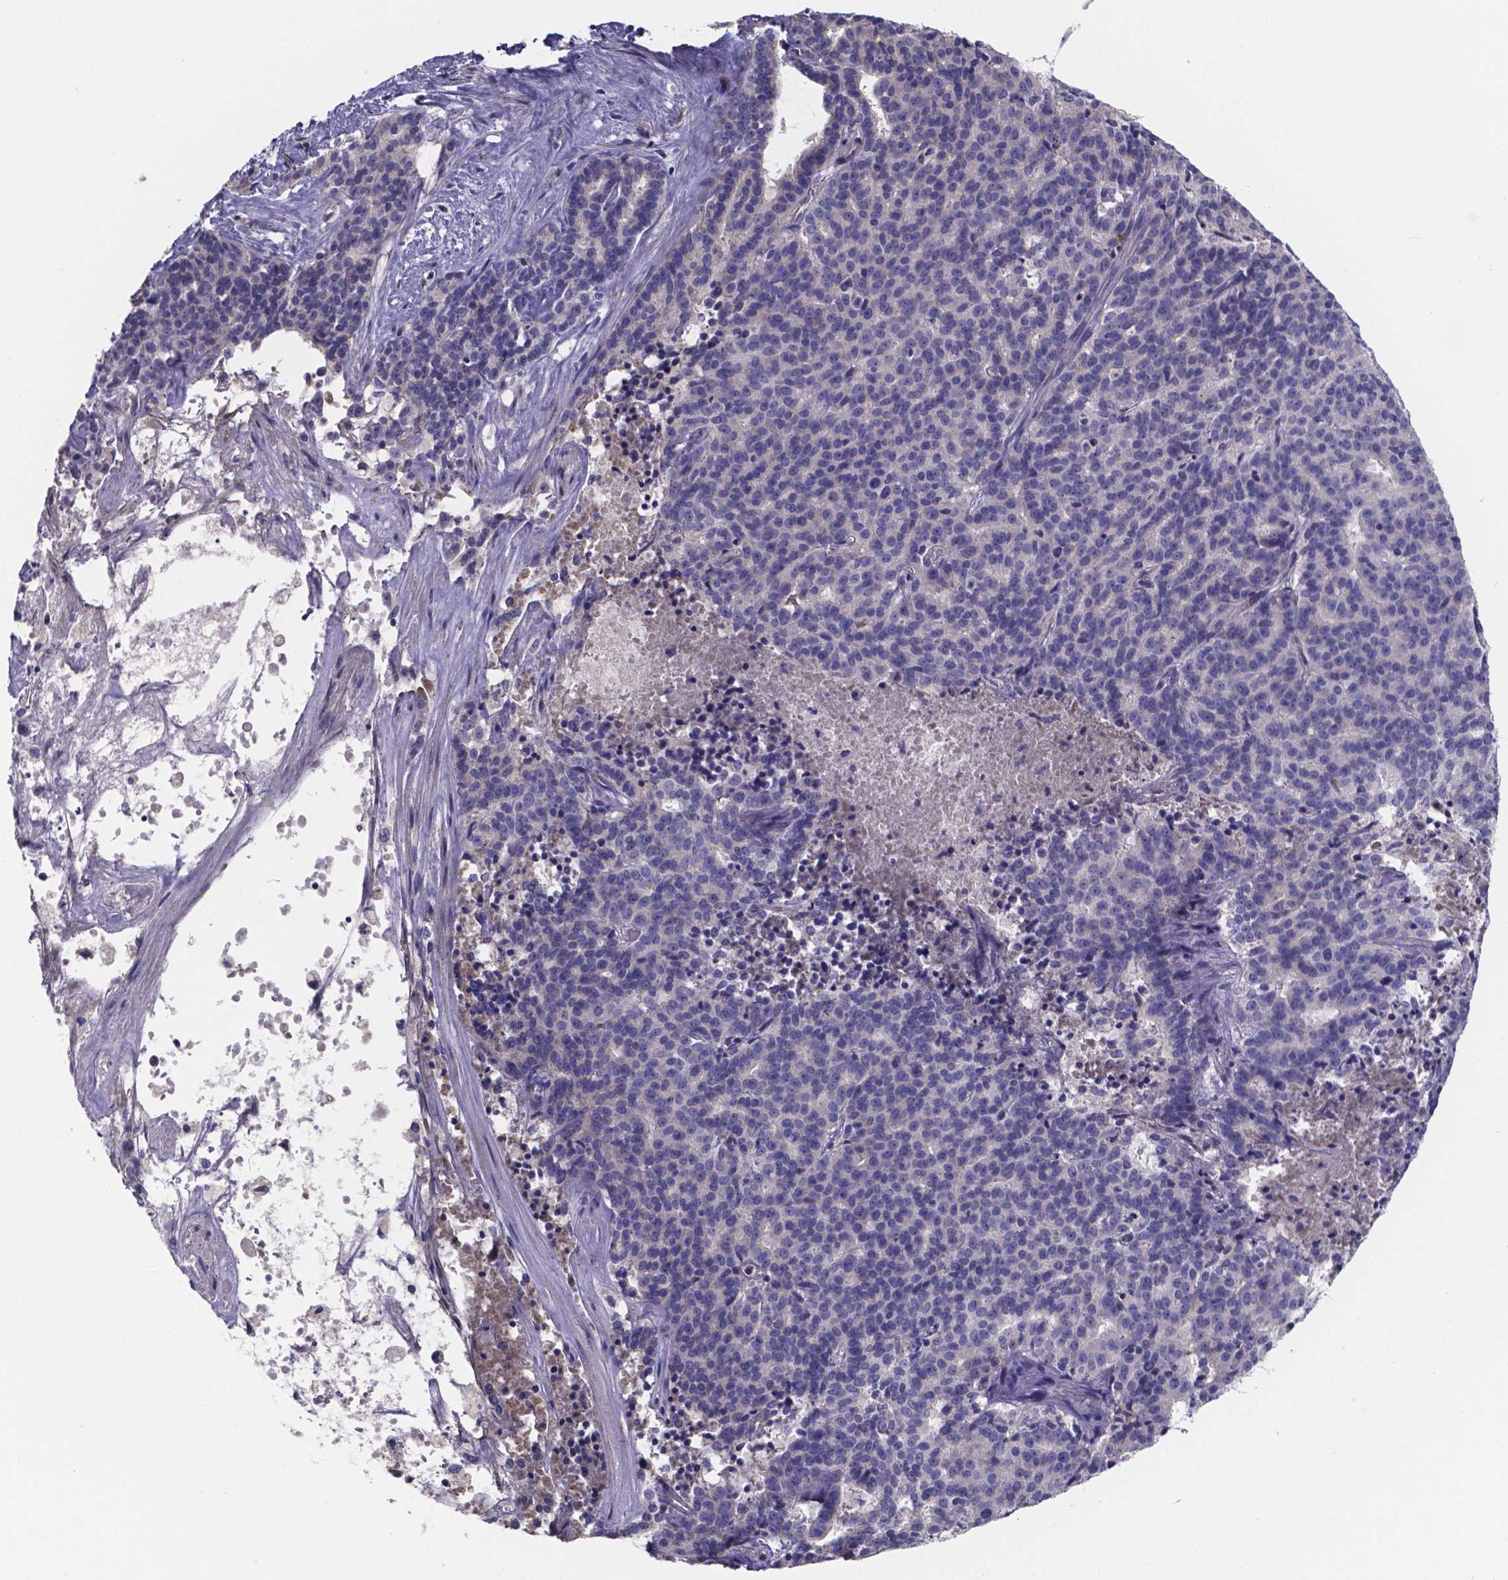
{"staining": {"intensity": "negative", "quantity": "none", "location": "none"}, "tissue": "liver cancer", "cell_type": "Tumor cells", "image_type": "cancer", "snomed": [{"axis": "morphology", "description": "Cholangiocarcinoma"}, {"axis": "topography", "description": "Liver"}], "caption": "Tumor cells are negative for brown protein staining in liver cancer. (DAB immunohistochemistry (IHC), high magnification).", "gene": "SFRP4", "patient": {"sex": "female", "age": 47}}